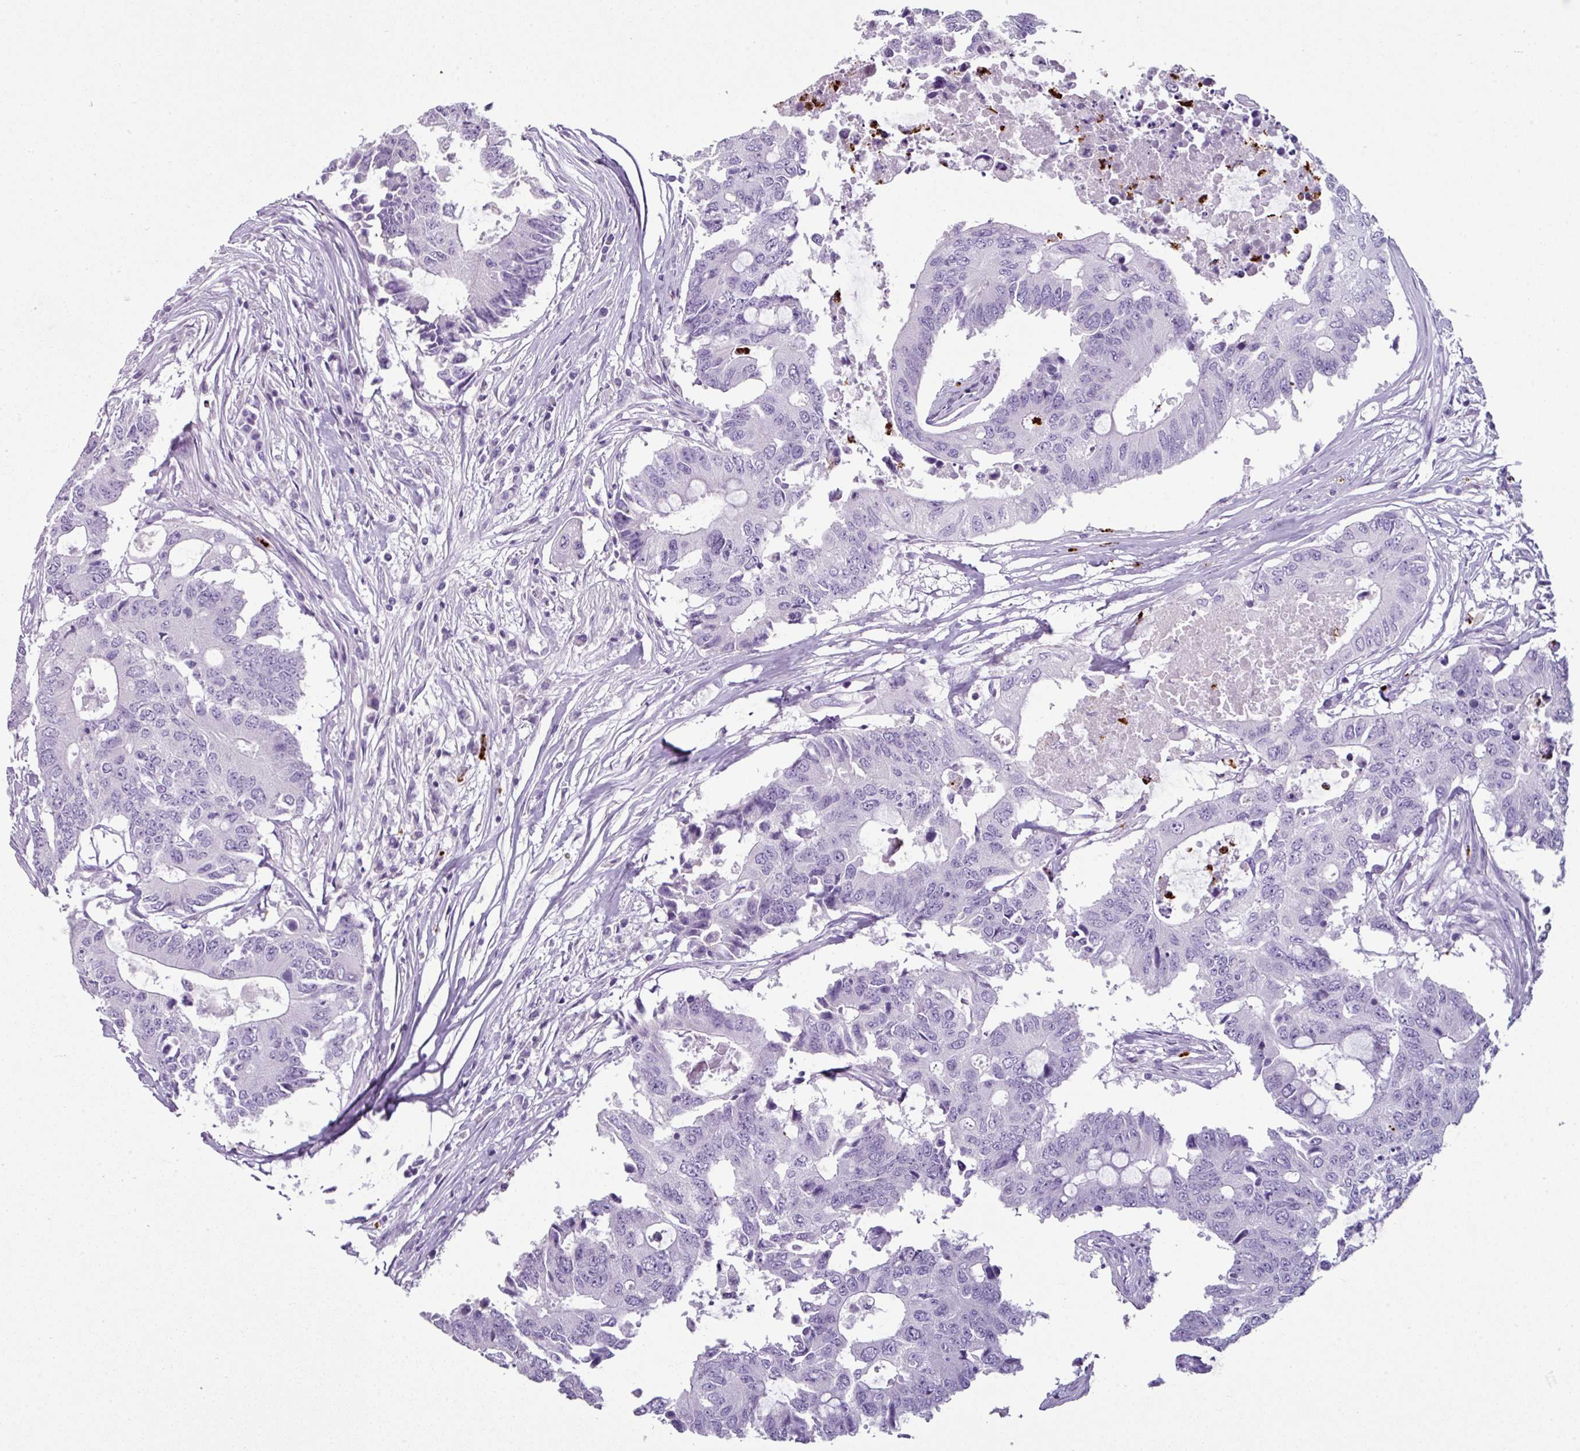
{"staining": {"intensity": "negative", "quantity": "none", "location": "none"}, "tissue": "colorectal cancer", "cell_type": "Tumor cells", "image_type": "cancer", "snomed": [{"axis": "morphology", "description": "Adenocarcinoma, NOS"}, {"axis": "topography", "description": "Colon"}], "caption": "This is a micrograph of immunohistochemistry staining of colorectal adenocarcinoma, which shows no expression in tumor cells.", "gene": "CTSG", "patient": {"sex": "male", "age": 71}}